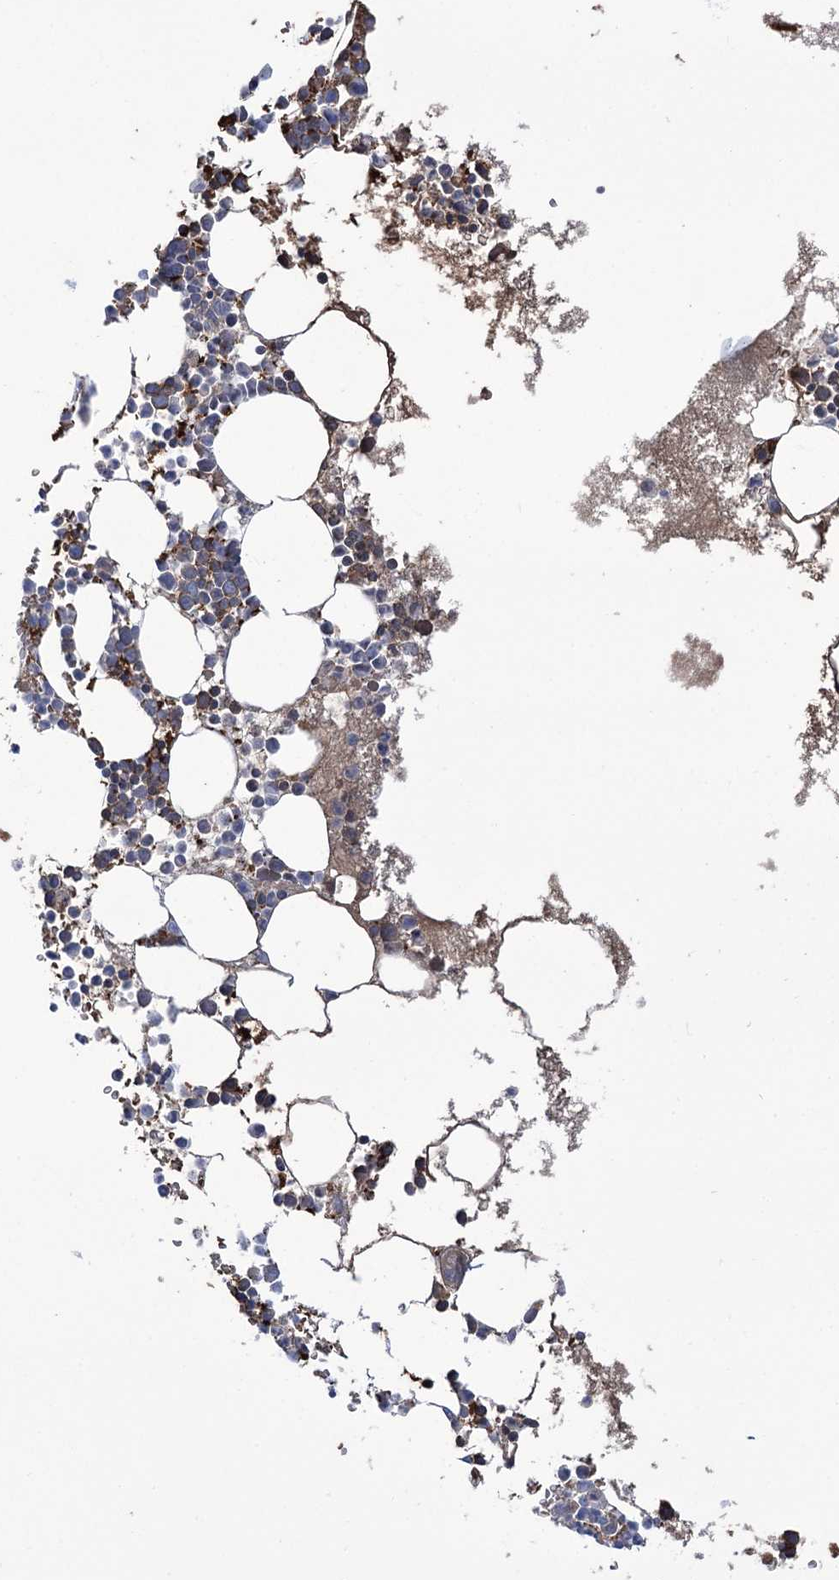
{"staining": {"intensity": "moderate", "quantity": ">75%", "location": "cytoplasmic/membranous"}, "tissue": "bone marrow", "cell_type": "Hematopoietic cells", "image_type": "normal", "snomed": [{"axis": "morphology", "description": "Normal tissue, NOS"}, {"axis": "topography", "description": "Bone marrow"}], "caption": "A micrograph of human bone marrow stained for a protein exhibits moderate cytoplasmic/membranous brown staining in hematopoietic cells. The protein is stained brown, and the nuclei are stained in blue (DAB IHC with brightfield microscopy, high magnification).", "gene": "ZNF622", "patient": {"sex": "female", "age": 78}}